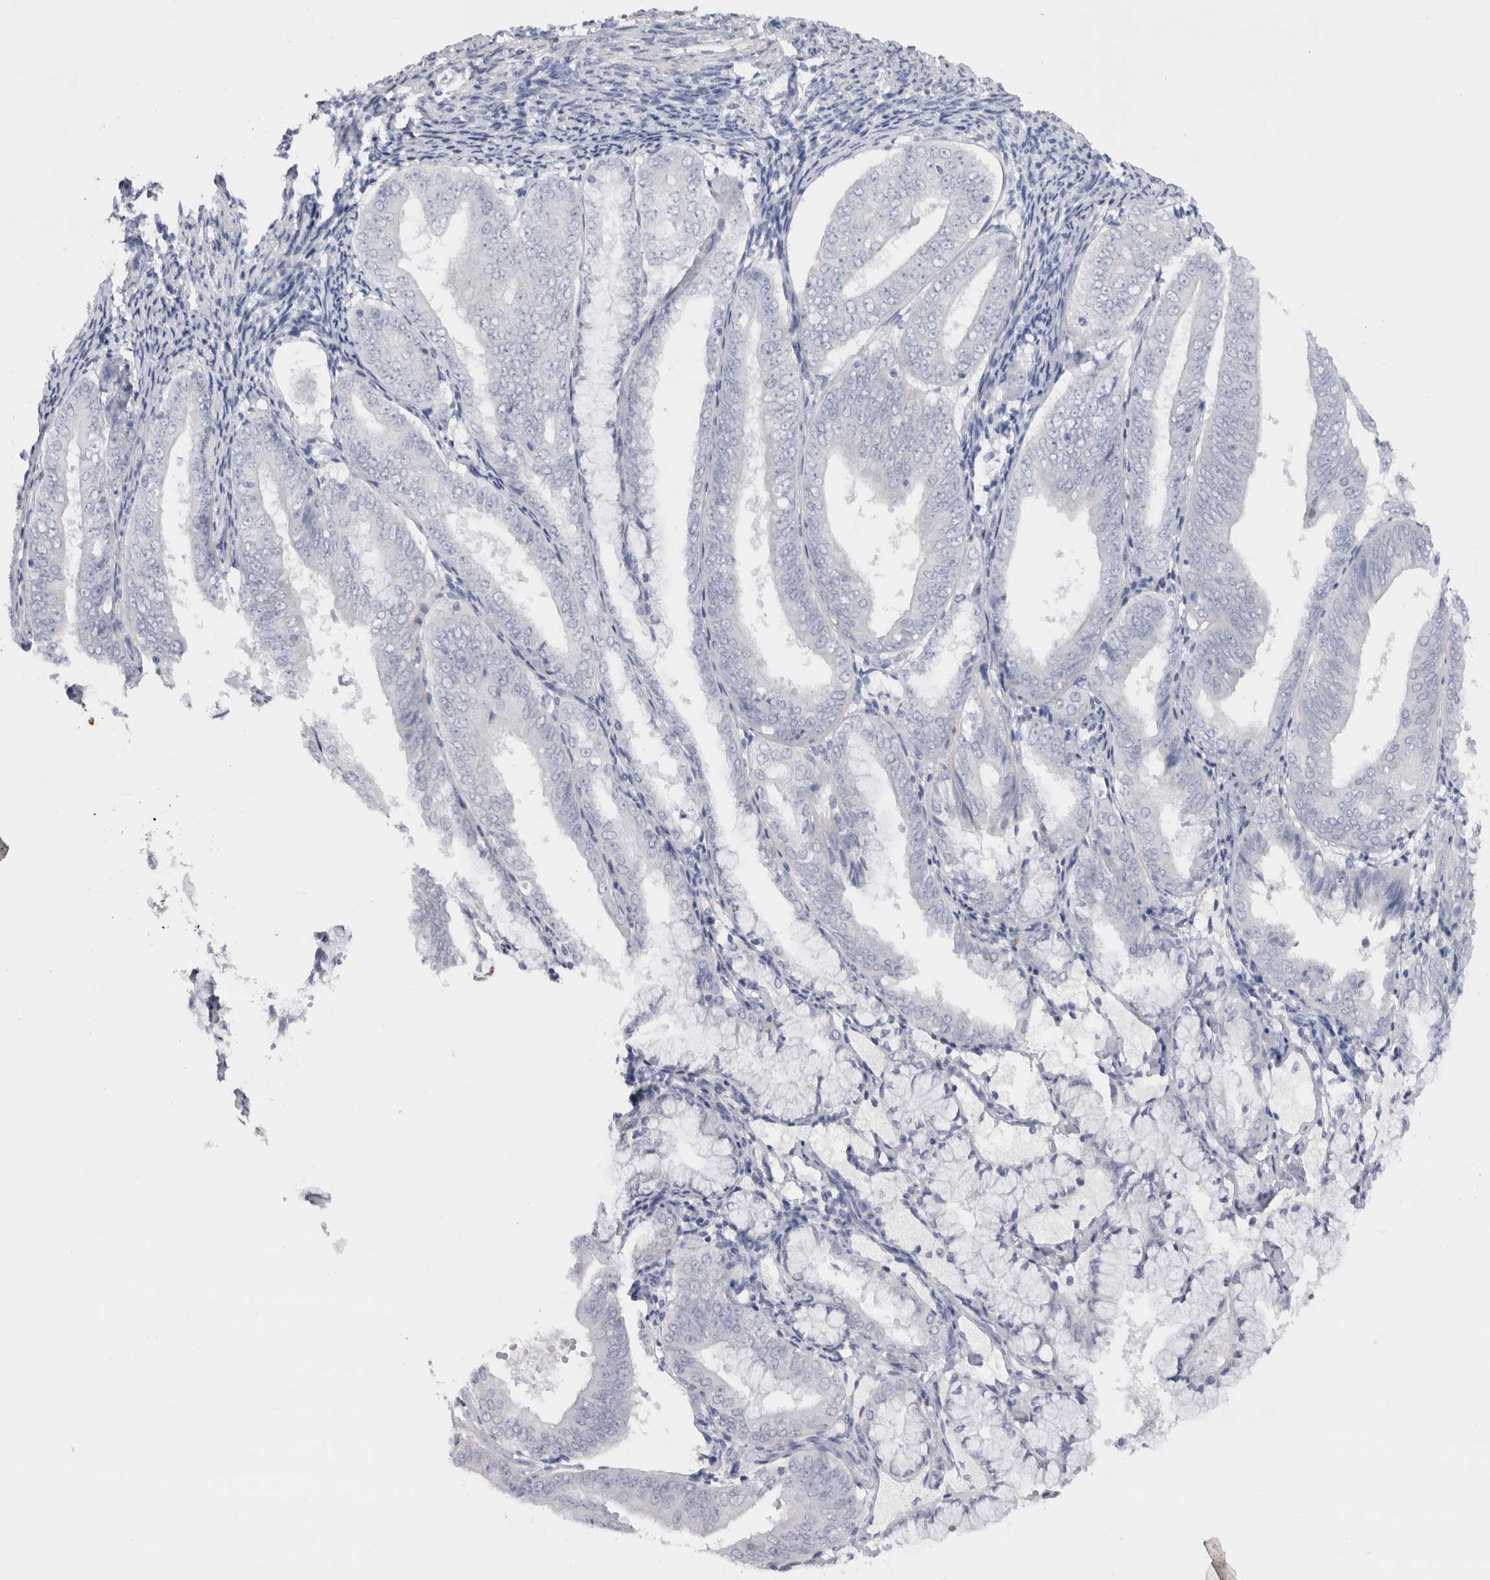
{"staining": {"intensity": "negative", "quantity": "none", "location": "none"}, "tissue": "endometrial cancer", "cell_type": "Tumor cells", "image_type": "cancer", "snomed": [{"axis": "morphology", "description": "Adenocarcinoma, NOS"}, {"axis": "topography", "description": "Endometrium"}], "caption": "Endometrial adenocarcinoma was stained to show a protein in brown. There is no significant expression in tumor cells. (DAB (3,3'-diaminobenzidine) immunohistochemistry, high magnification).", "gene": "CDH17", "patient": {"sex": "female", "age": 63}}